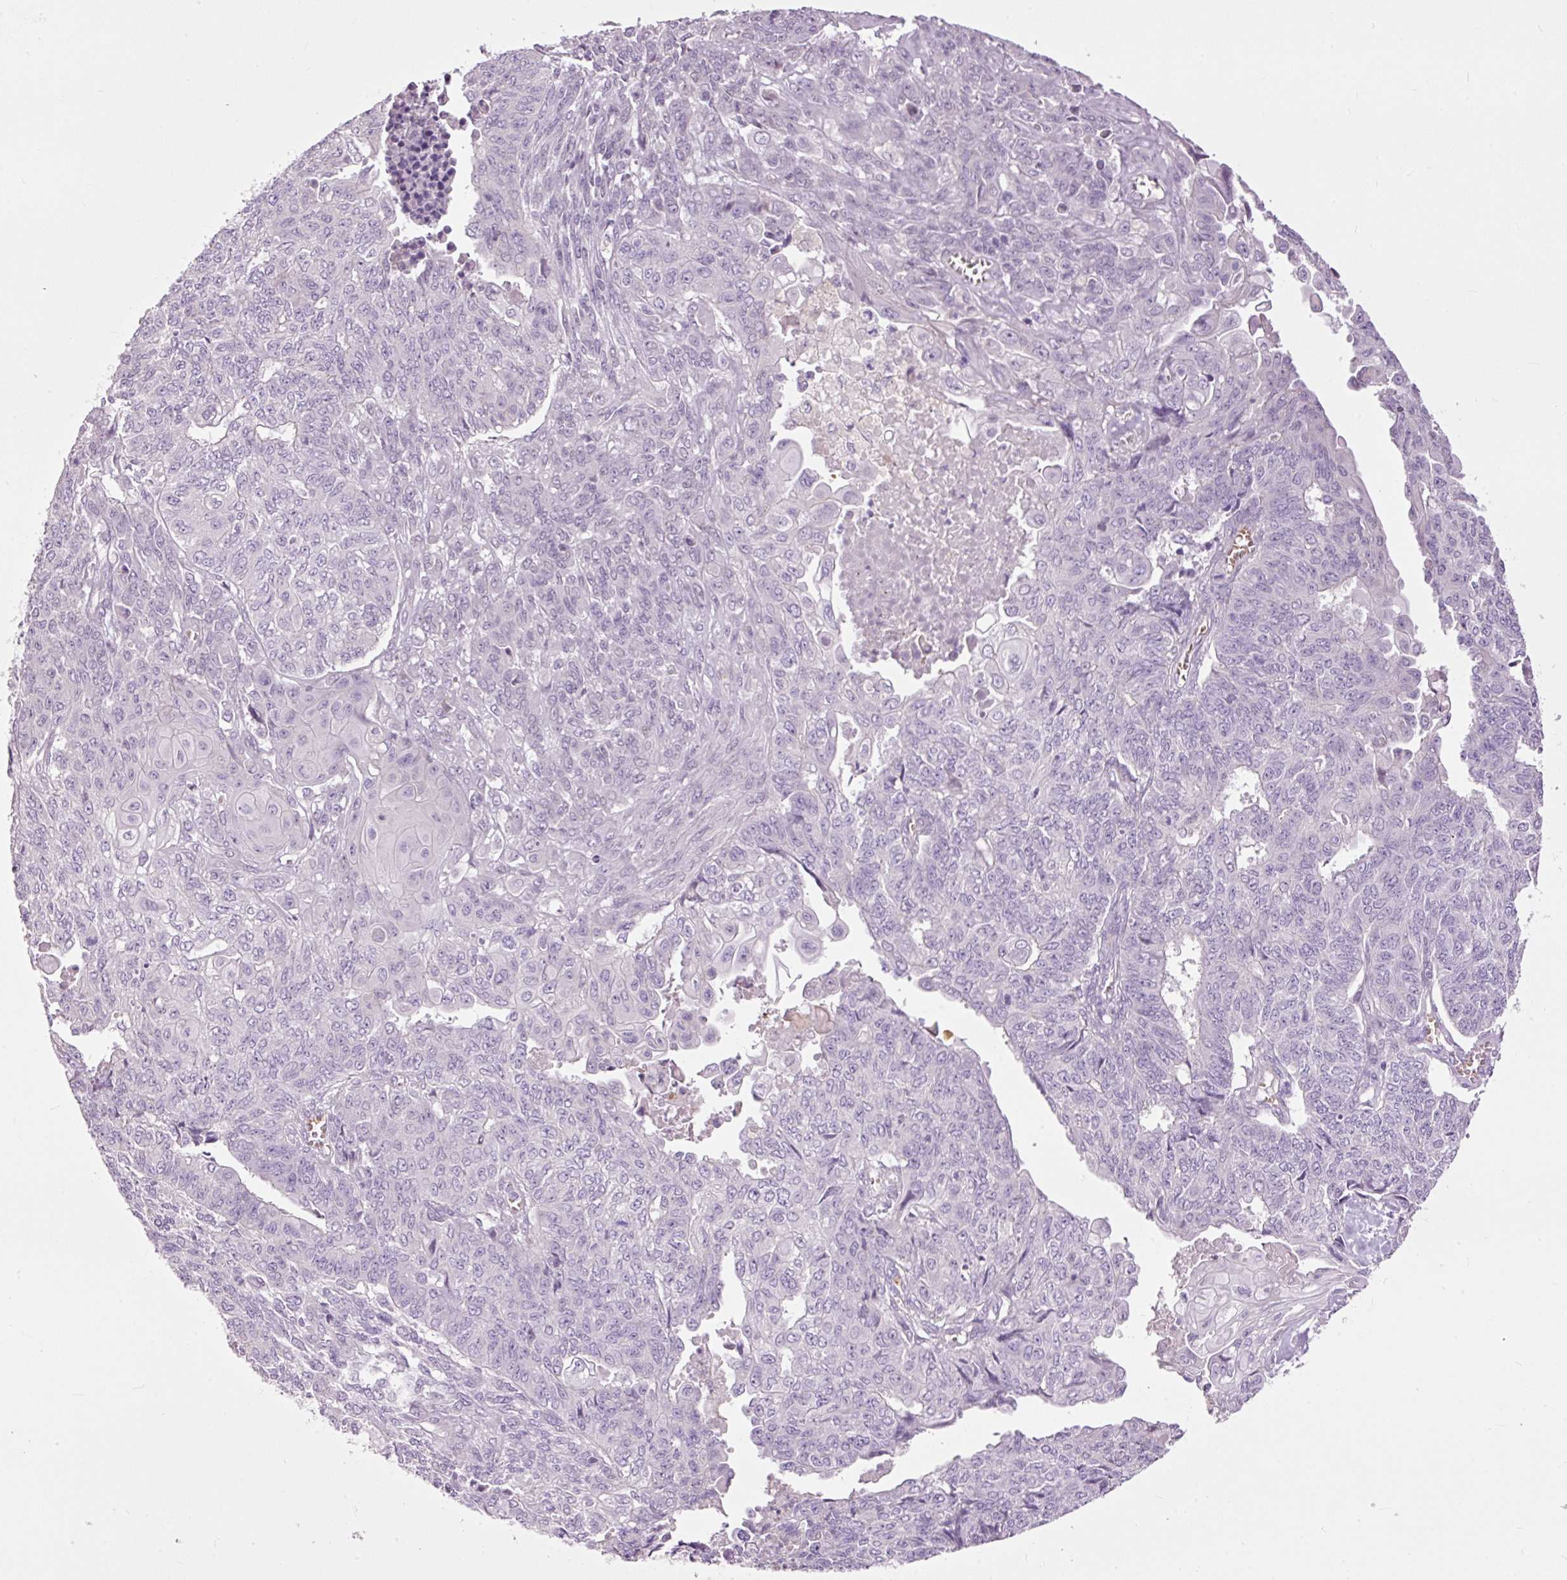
{"staining": {"intensity": "negative", "quantity": "none", "location": "none"}, "tissue": "endometrial cancer", "cell_type": "Tumor cells", "image_type": "cancer", "snomed": [{"axis": "morphology", "description": "Adenocarcinoma, NOS"}, {"axis": "topography", "description": "Endometrium"}], "caption": "This is an immunohistochemistry histopathology image of endometrial adenocarcinoma. There is no expression in tumor cells.", "gene": "FCRL4", "patient": {"sex": "female", "age": 32}}